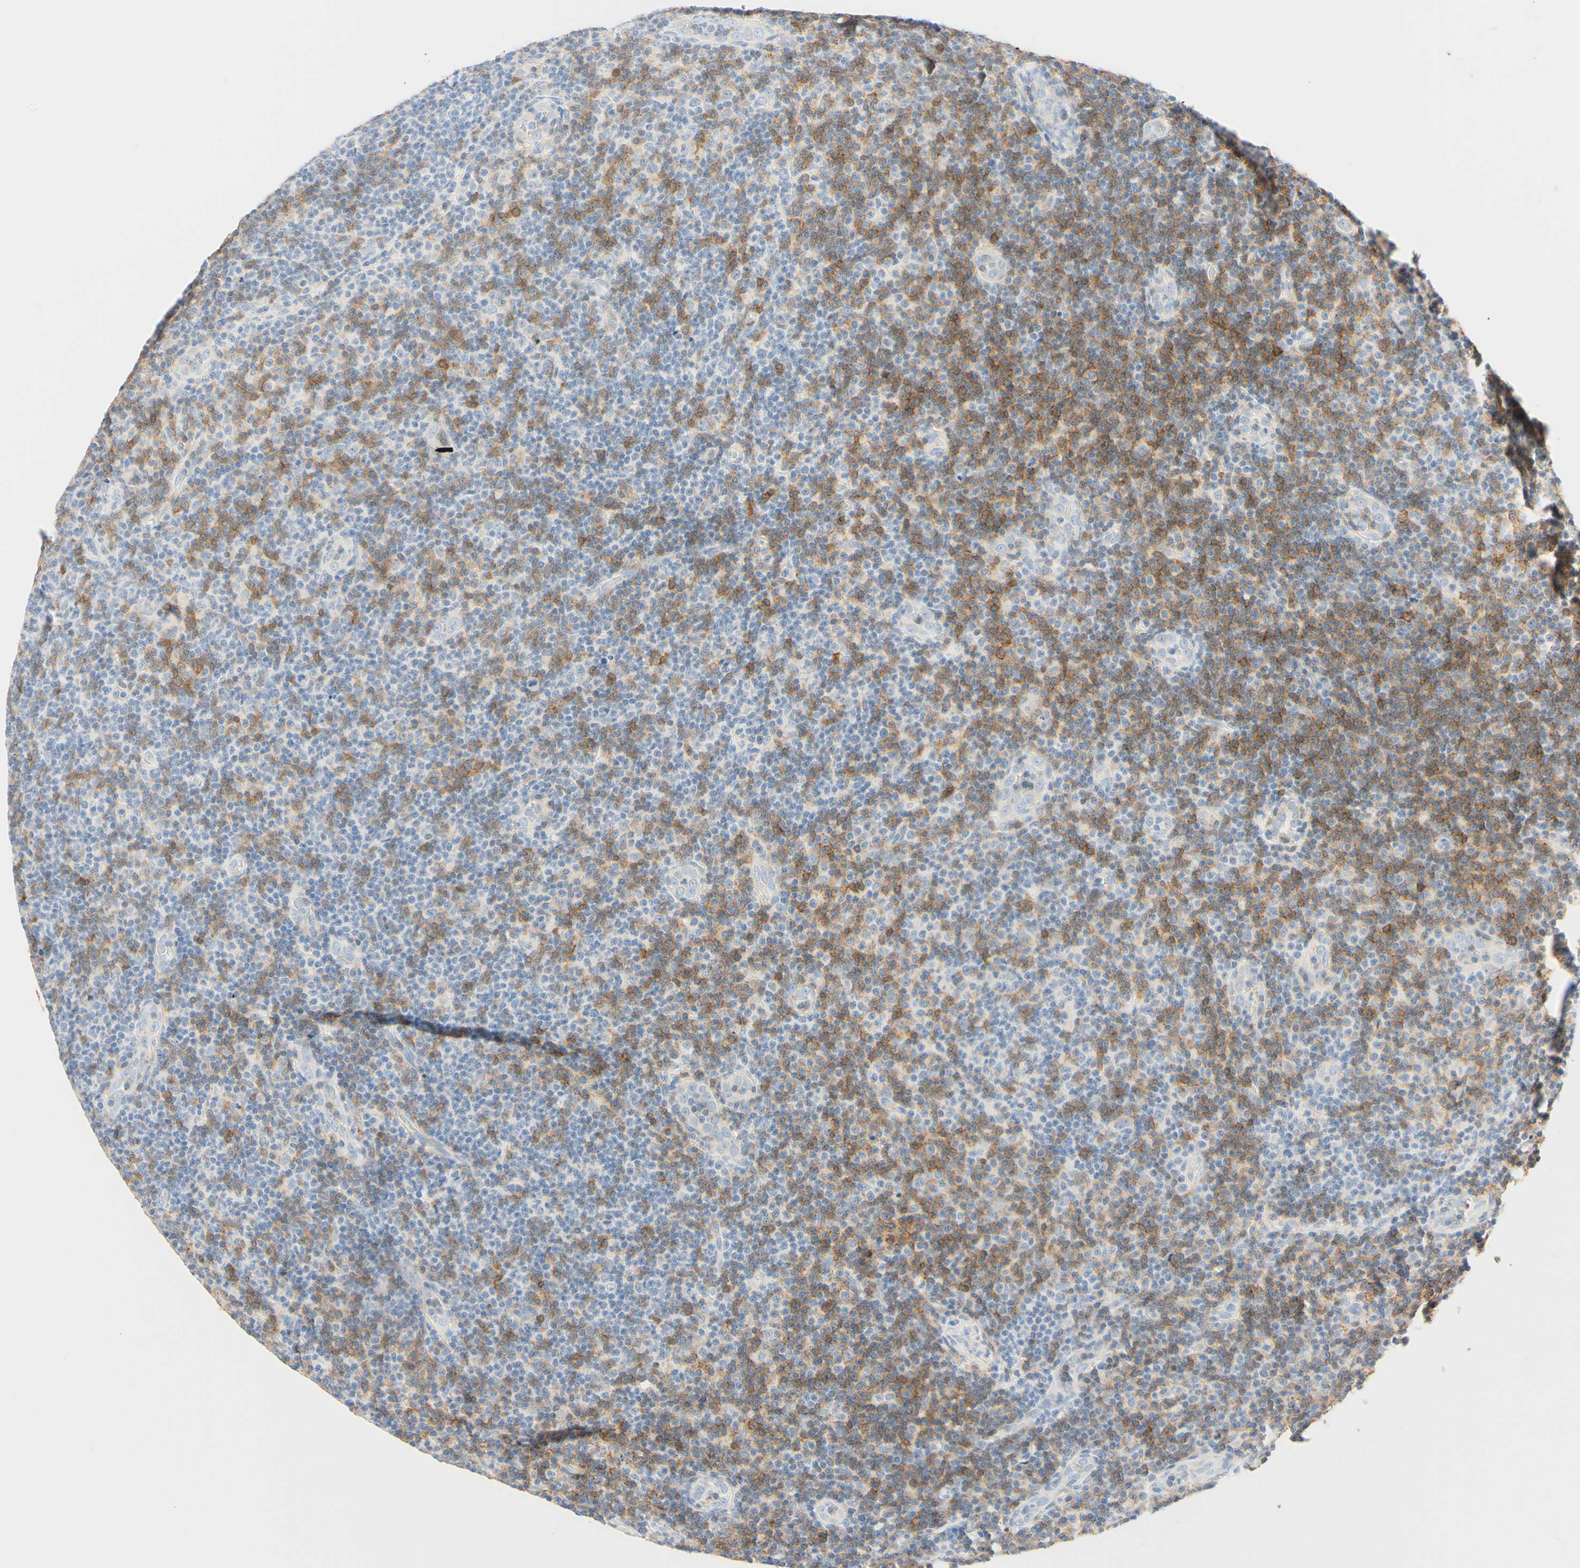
{"staining": {"intensity": "moderate", "quantity": "<25%", "location": "cytoplasmic/membranous"}, "tissue": "lymphoma", "cell_type": "Tumor cells", "image_type": "cancer", "snomed": [{"axis": "morphology", "description": "Malignant lymphoma, non-Hodgkin's type, Low grade"}, {"axis": "topography", "description": "Lymph node"}], "caption": "The image demonstrates staining of lymphoma, revealing moderate cytoplasmic/membranous protein expression (brown color) within tumor cells. The protein is stained brown, and the nuclei are stained in blue (DAB (3,3'-diaminobenzidine) IHC with brightfield microscopy, high magnification).", "gene": "LAT", "patient": {"sex": "male", "age": 83}}